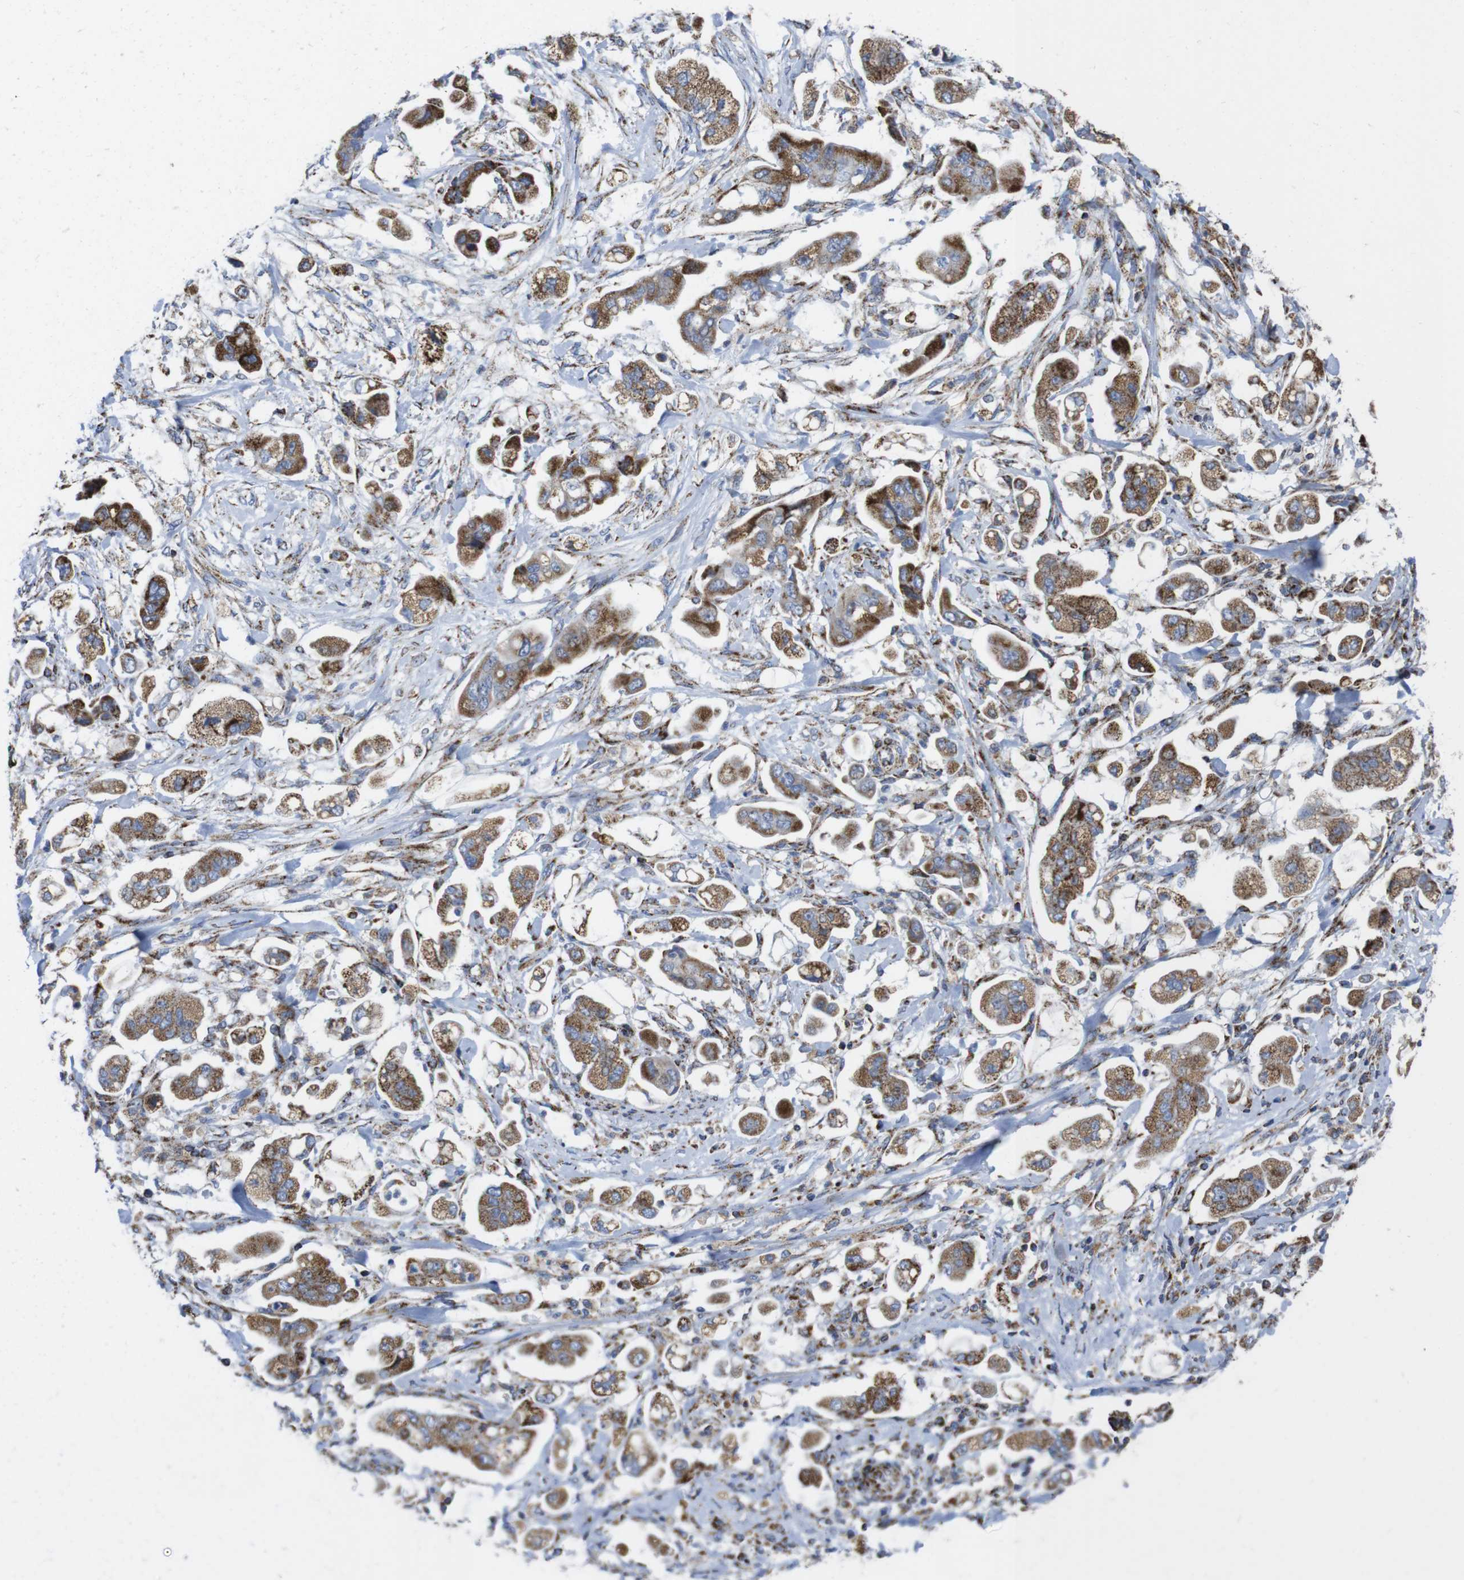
{"staining": {"intensity": "moderate", "quantity": ">75%", "location": "cytoplasmic/membranous"}, "tissue": "stomach cancer", "cell_type": "Tumor cells", "image_type": "cancer", "snomed": [{"axis": "morphology", "description": "Adenocarcinoma, NOS"}, {"axis": "topography", "description": "Stomach"}], "caption": "About >75% of tumor cells in human stomach cancer demonstrate moderate cytoplasmic/membranous protein staining as visualized by brown immunohistochemical staining.", "gene": "TMEM192", "patient": {"sex": "male", "age": 62}}